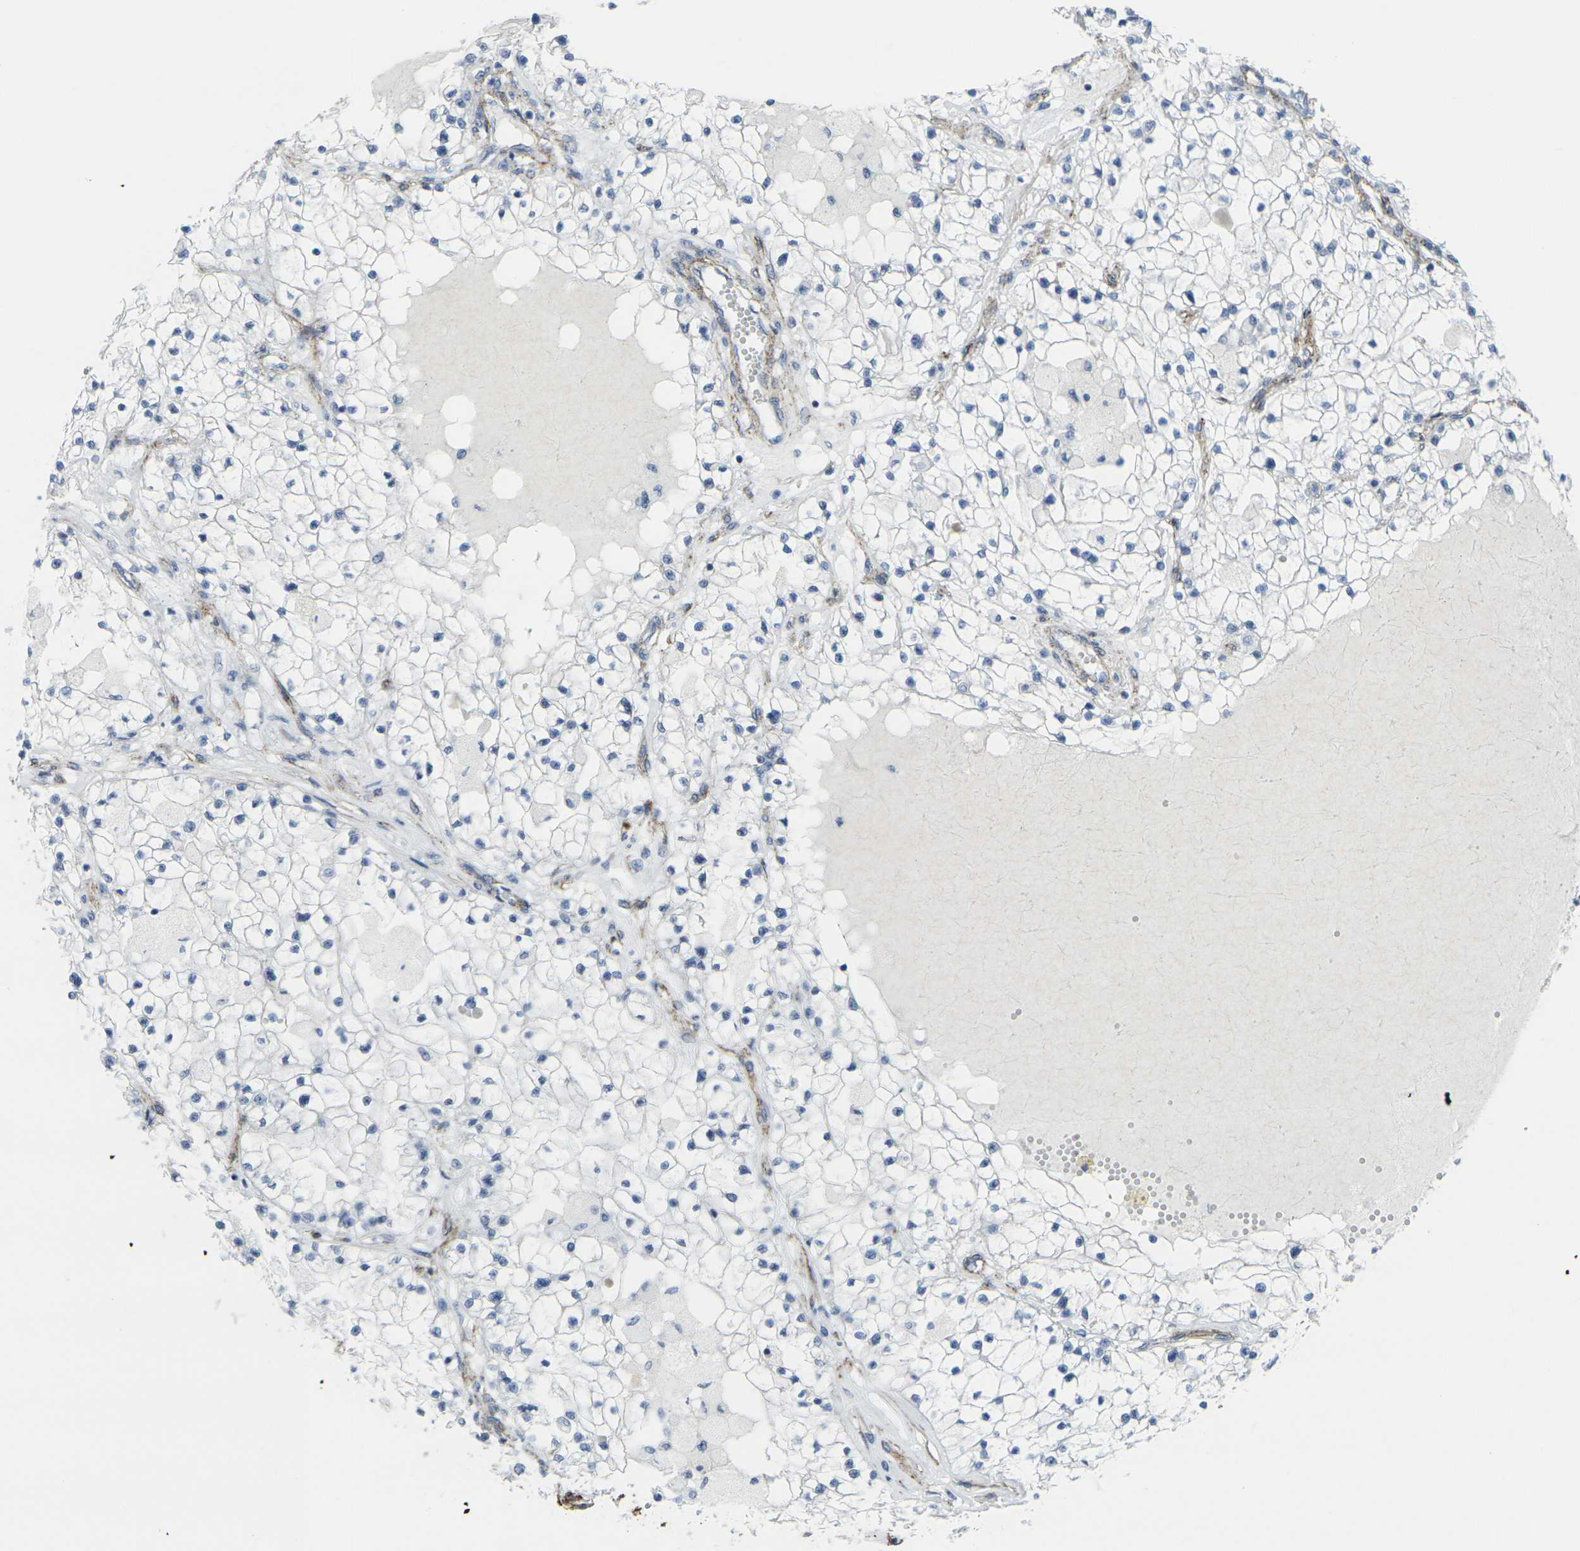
{"staining": {"intensity": "negative", "quantity": "none", "location": "none"}, "tissue": "renal cancer", "cell_type": "Tumor cells", "image_type": "cancer", "snomed": [{"axis": "morphology", "description": "Adenocarcinoma, NOS"}, {"axis": "topography", "description": "Kidney"}], "caption": "Renal cancer was stained to show a protein in brown. There is no significant positivity in tumor cells.", "gene": "CDH11", "patient": {"sex": "male", "age": 68}}